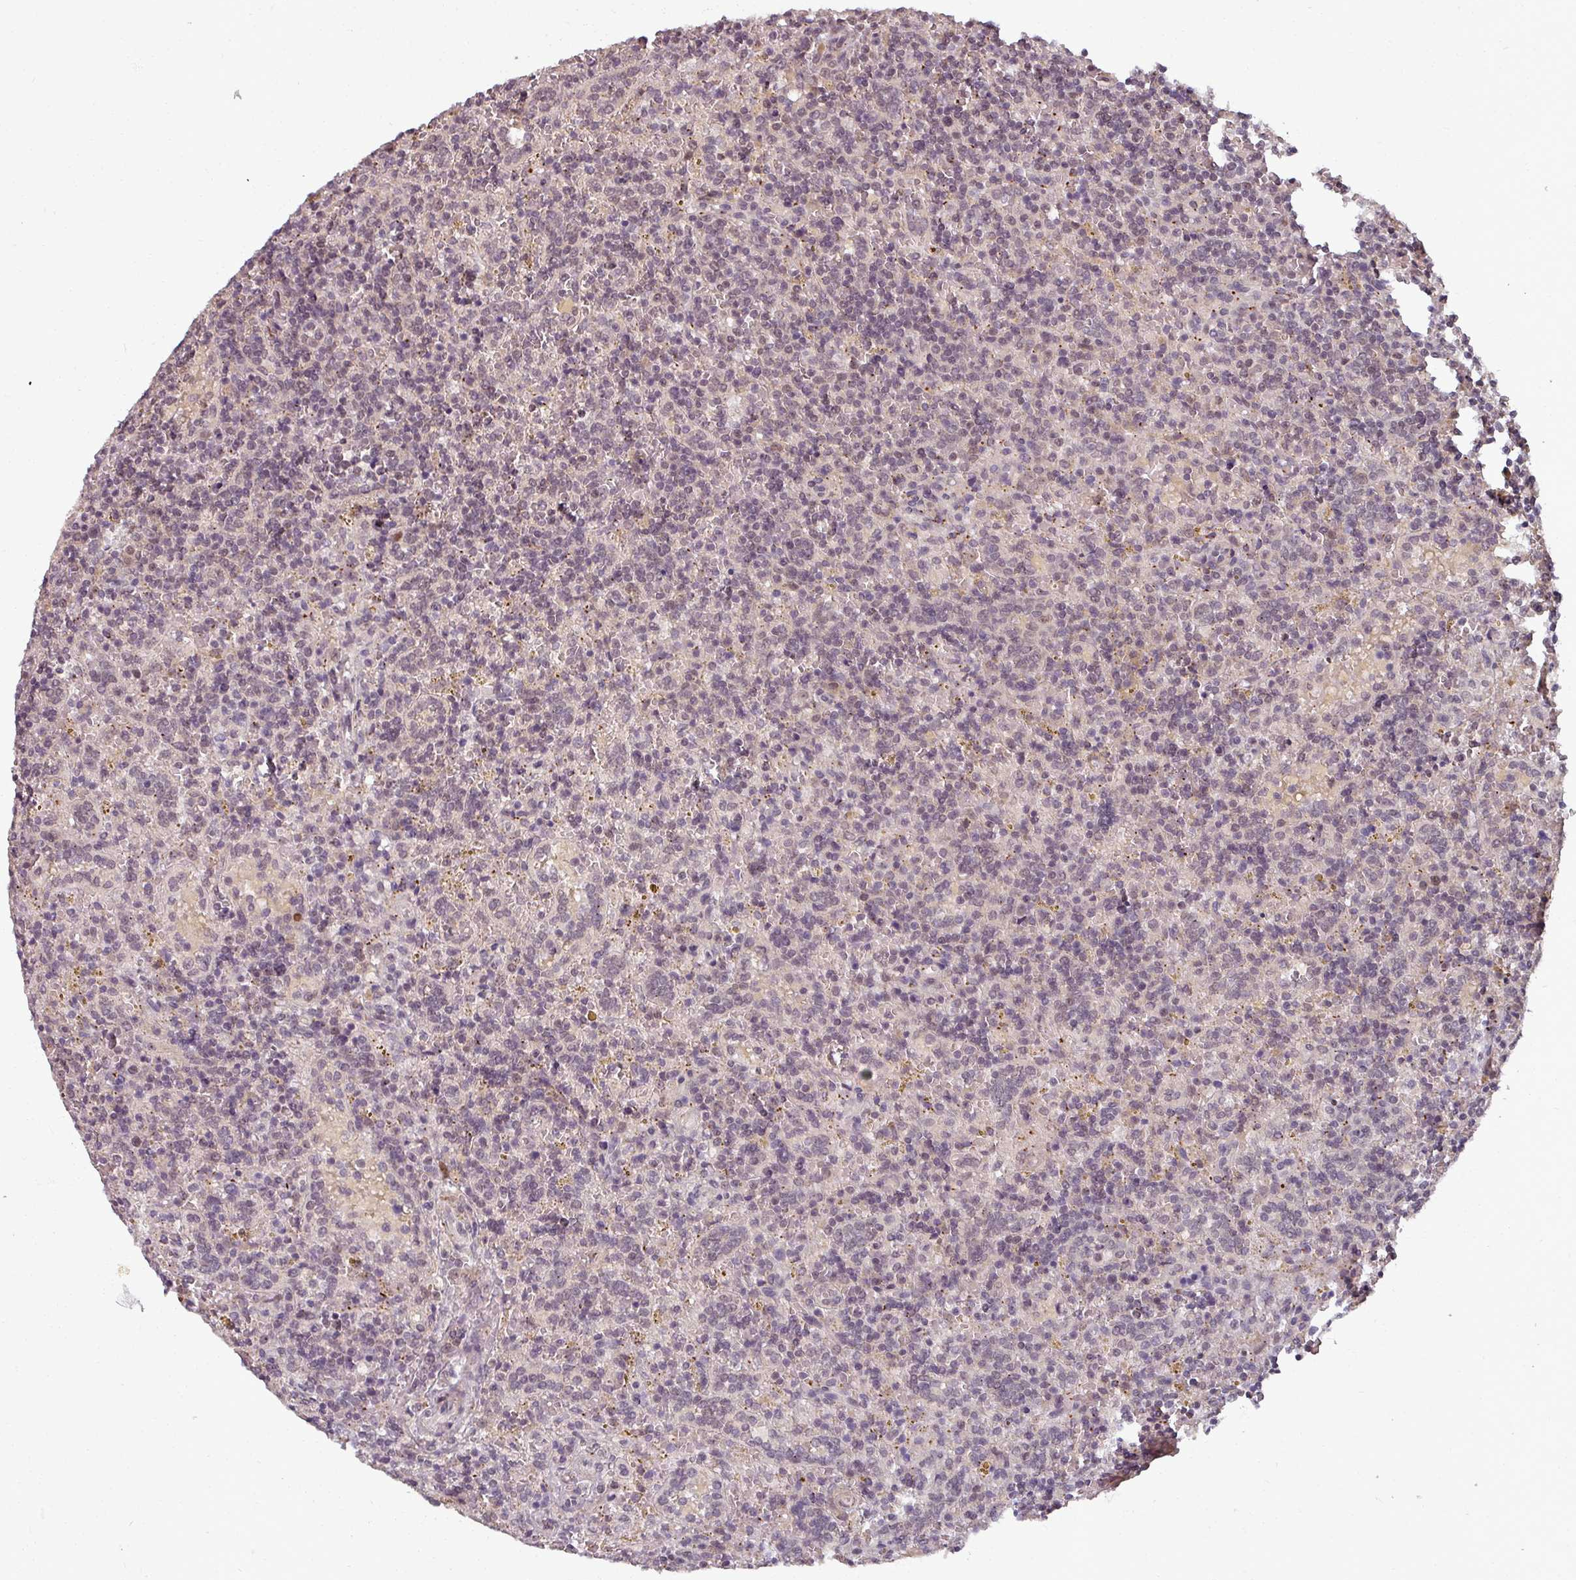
{"staining": {"intensity": "negative", "quantity": "none", "location": "none"}, "tissue": "lymphoma", "cell_type": "Tumor cells", "image_type": "cancer", "snomed": [{"axis": "morphology", "description": "Malignant lymphoma, non-Hodgkin's type, Low grade"}, {"axis": "topography", "description": "Spleen"}], "caption": "Lymphoma was stained to show a protein in brown. There is no significant staining in tumor cells.", "gene": "POLR2G", "patient": {"sex": "male", "age": 67}}